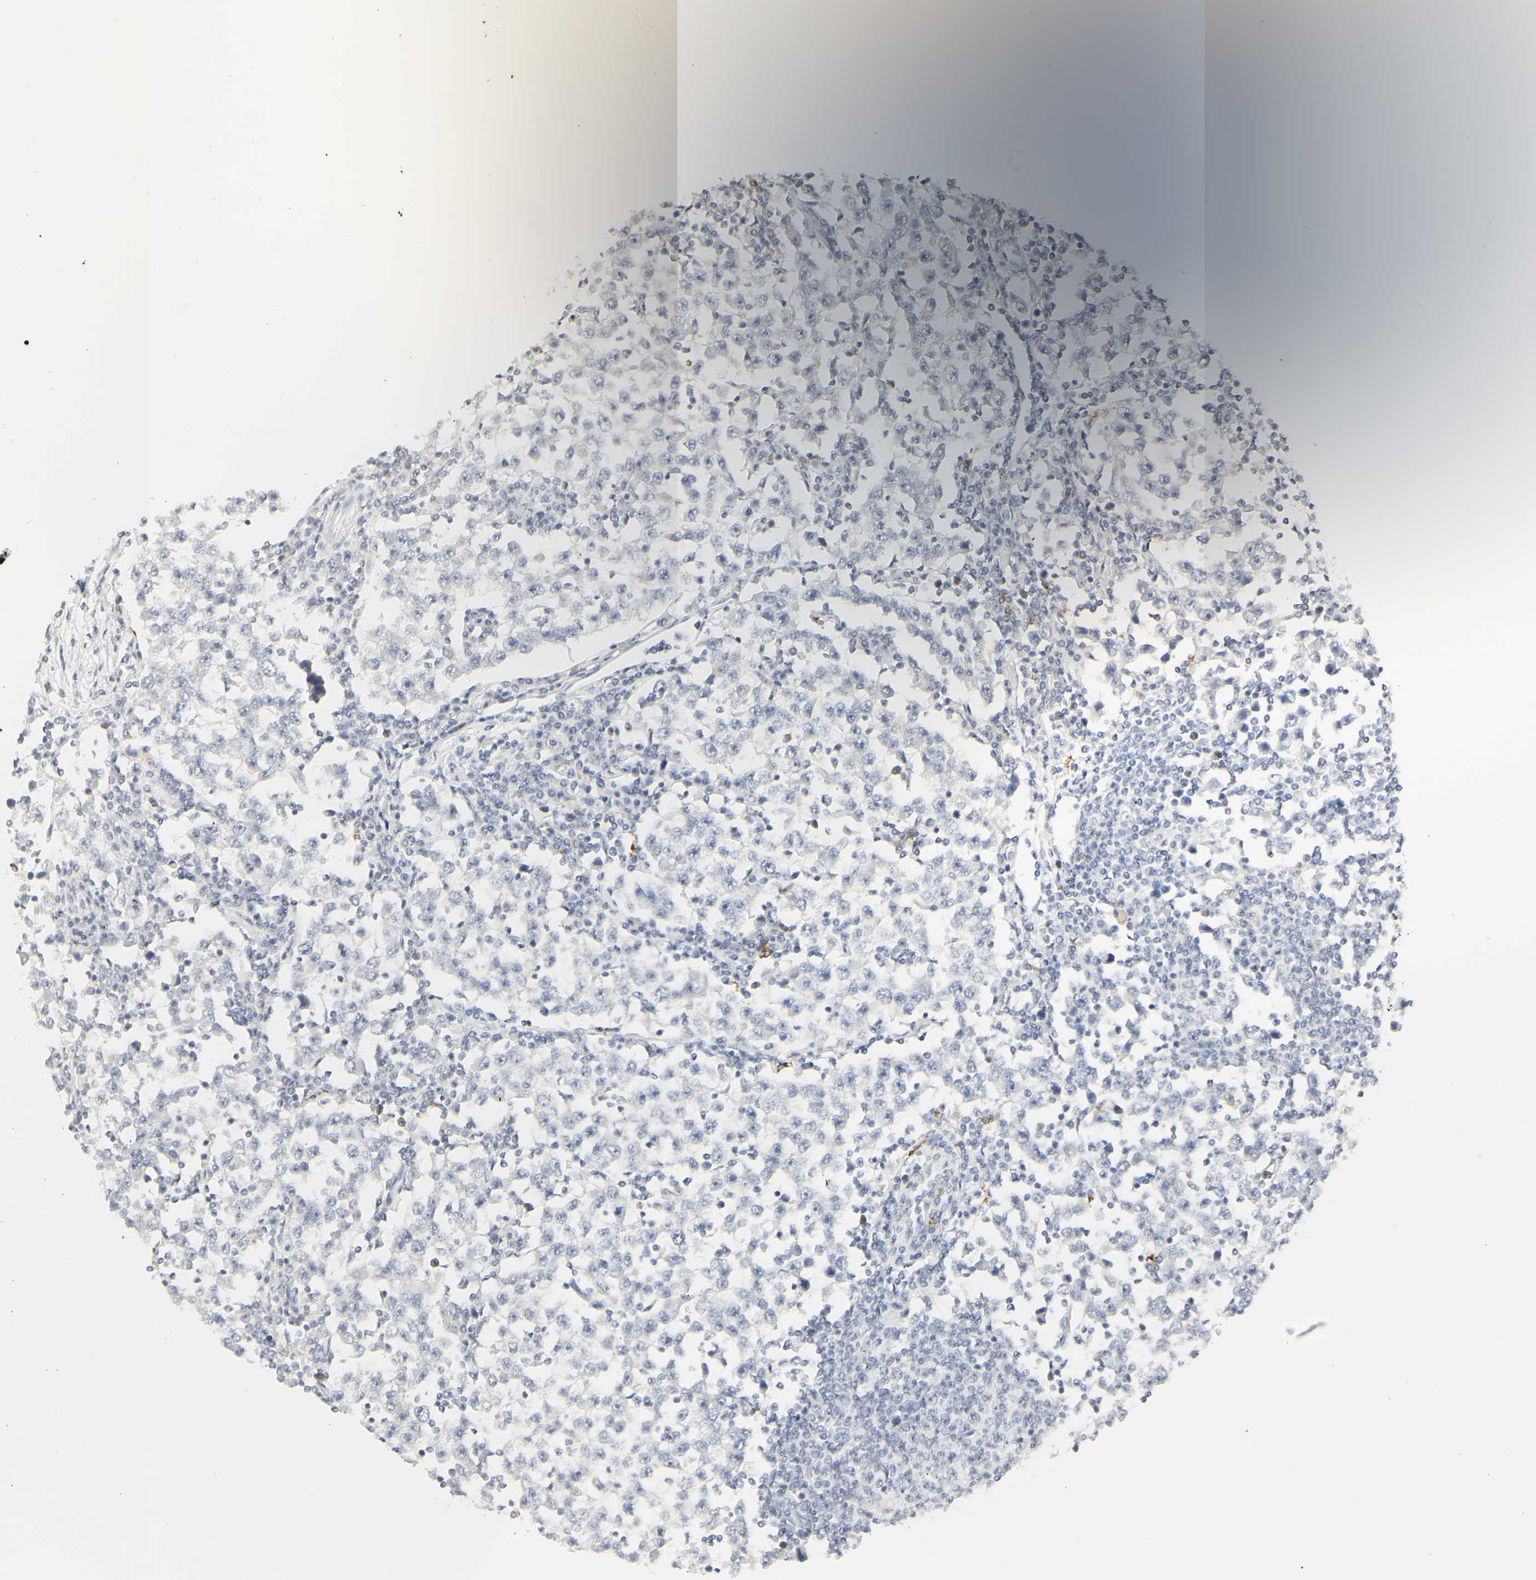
{"staining": {"intensity": "negative", "quantity": "none", "location": "none"}, "tissue": "testis cancer", "cell_type": "Tumor cells", "image_type": "cancer", "snomed": [{"axis": "morphology", "description": "Seminoma, NOS"}, {"axis": "topography", "description": "Testis"}], "caption": "High power microscopy photomicrograph of an immunohistochemistry (IHC) histopathology image of testis seminoma, revealing no significant staining in tumor cells.", "gene": "MPO", "patient": {"sex": "male", "age": 65}}